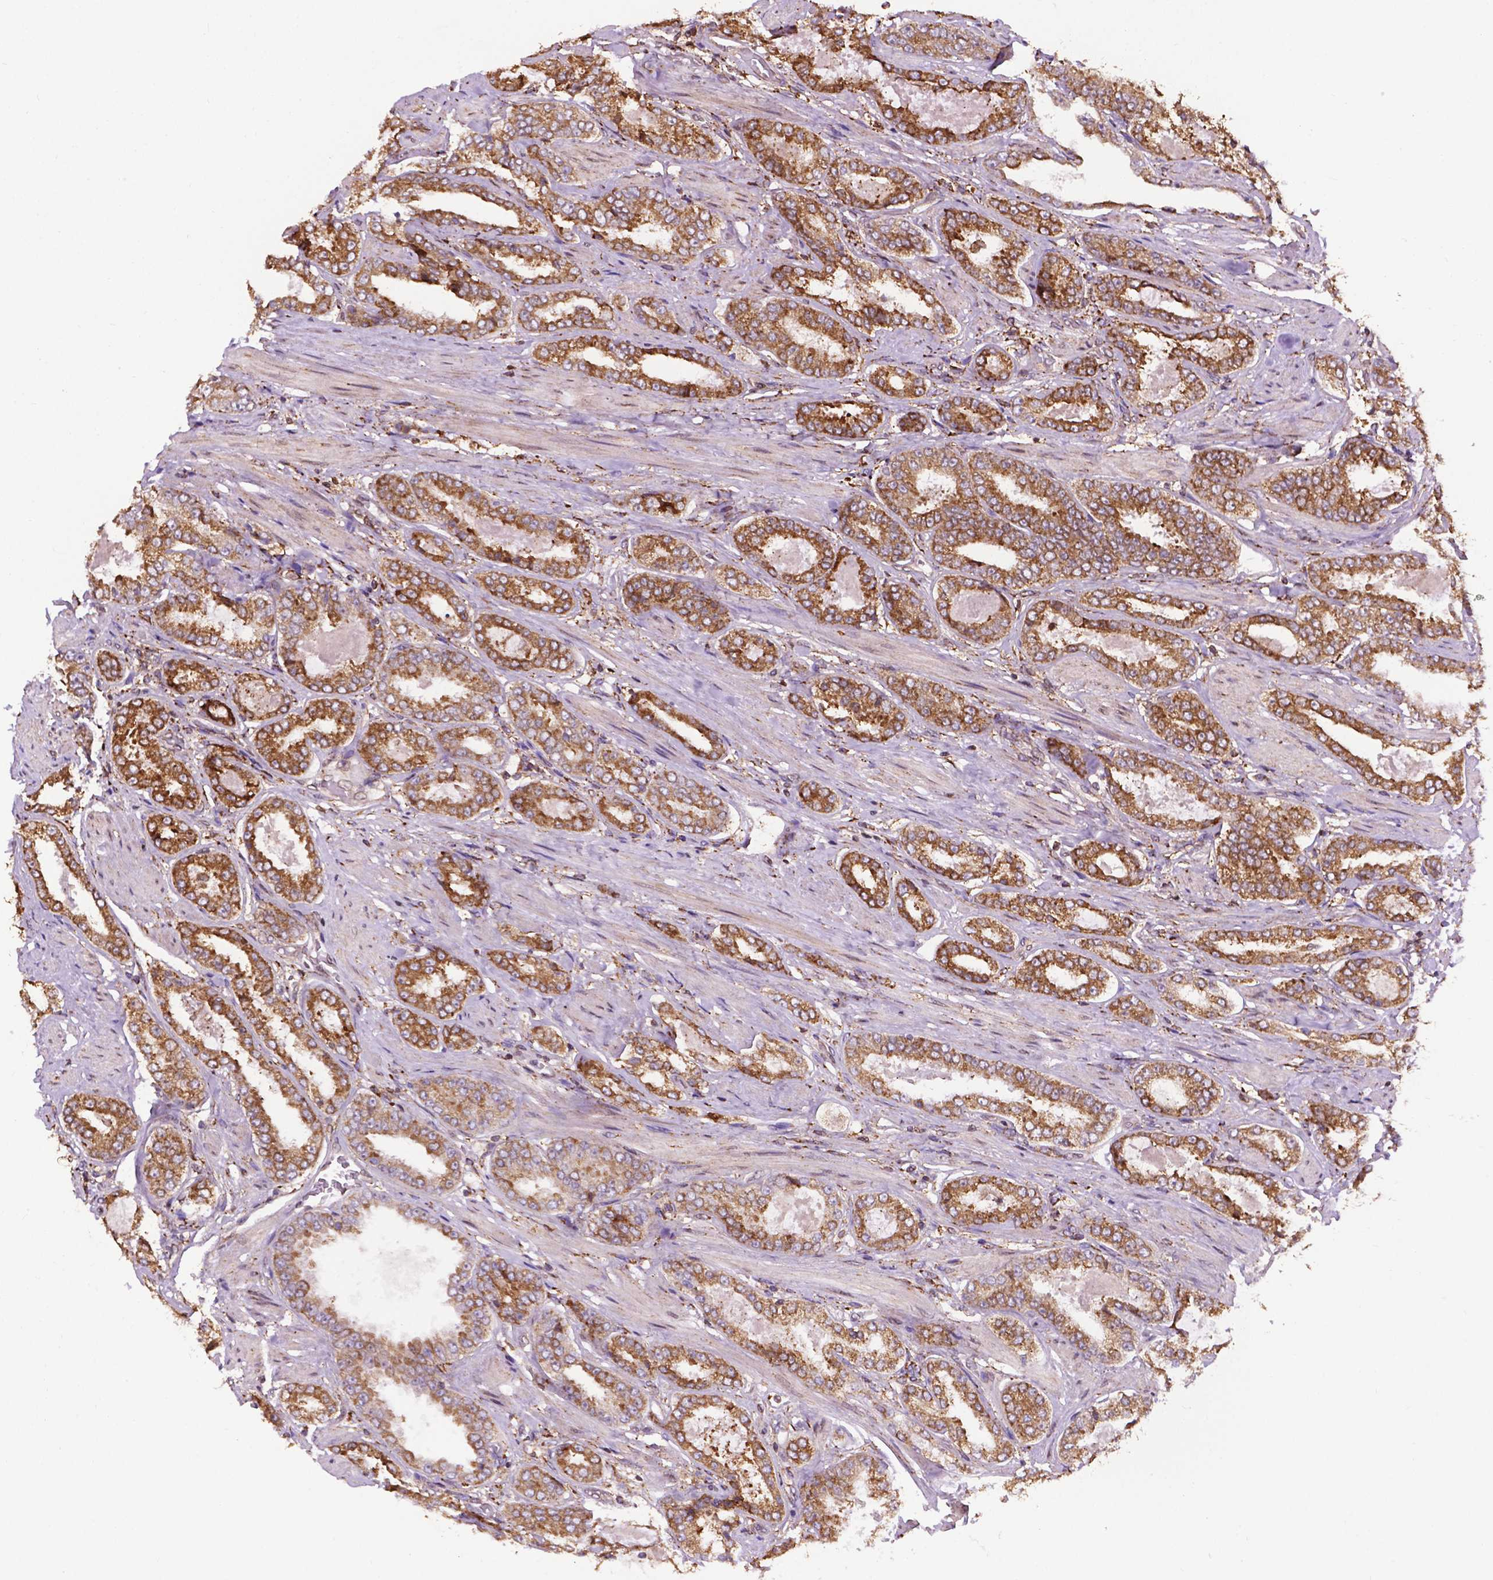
{"staining": {"intensity": "moderate", "quantity": ">75%", "location": "cytoplasmic/membranous"}, "tissue": "prostate cancer", "cell_type": "Tumor cells", "image_type": "cancer", "snomed": [{"axis": "morphology", "description": "Adenocarcinoma, High grade"}, {"axis": "topography", "description": "Prostate"}], "caption": "Tumor cells reveal medium levels of moderate cytoplasmic/membranous expression in about >75% of cells in high-grade adenocarcinoma (prostate). The staining was performed using DAB (3,3'-diaminobenzidine) to visualize the protein expression in brown, while the nuclei were stained in blue with hematoxylin (Magnification: 20x).", "gene": "GANAB", "patient": {"sex": "male", "age": 63}}